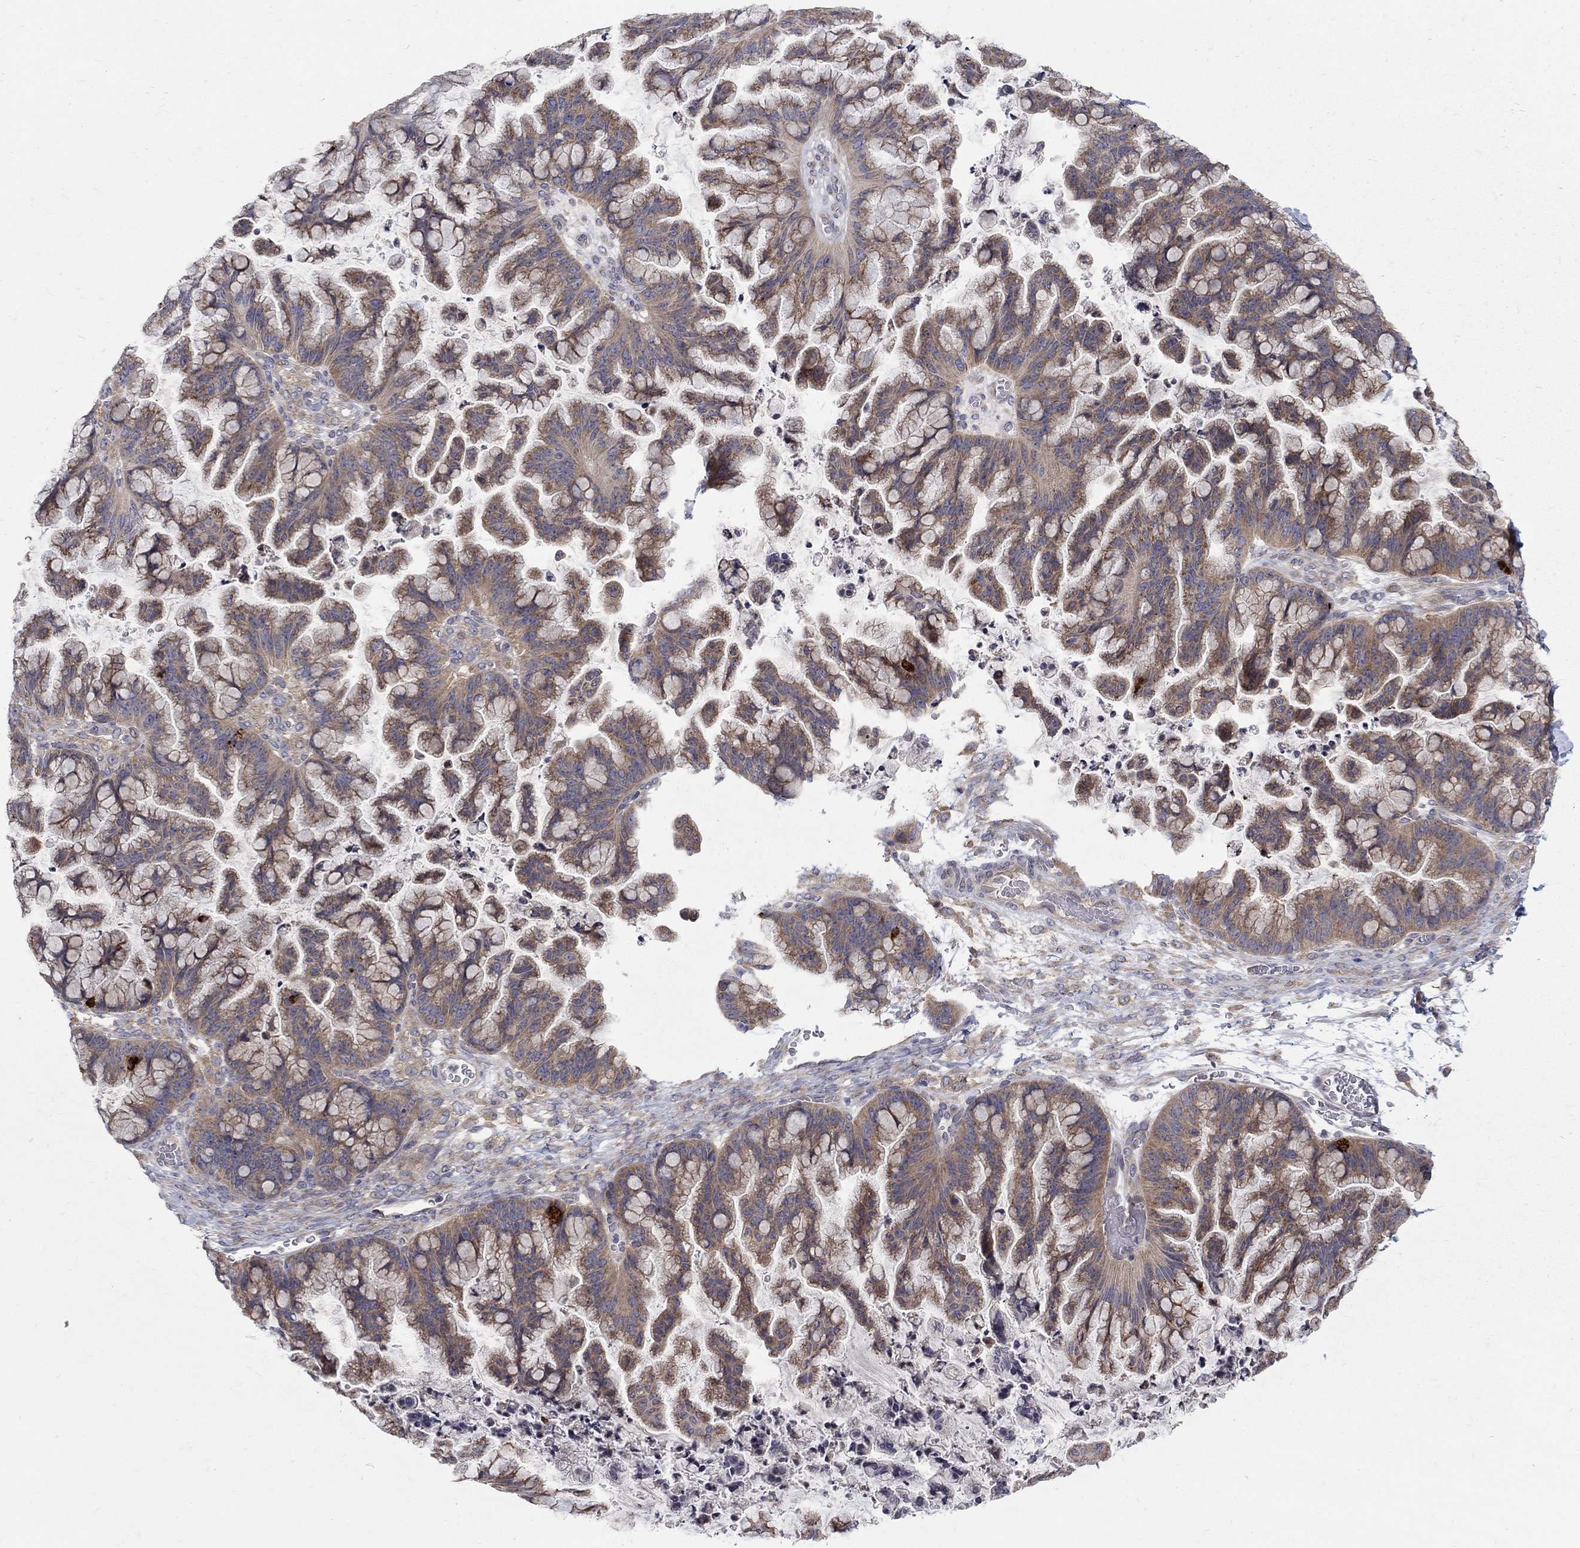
{"staining": {"intensity": "moderate", "quantity": ">75%", "location": "cytoplasmic/membranous"}, "tissue": "ovarian cancer", "cell_type": "Tumor cells", "image_type": "cancer", "snomed": [{"axis": "morphology", "description": "Cystadenocarcinoma, mucinous, NOS"}, {"axis": "topography", "description": "Ovary"}], "caption": "Human ovarian cancer stained for a protein (brown) exhibits moderate cytoplasmic/membranous positive expression in about >75% of tumor cells.", "gene": "SH2B1", "patient": {"sex": "female", "age": 67}}